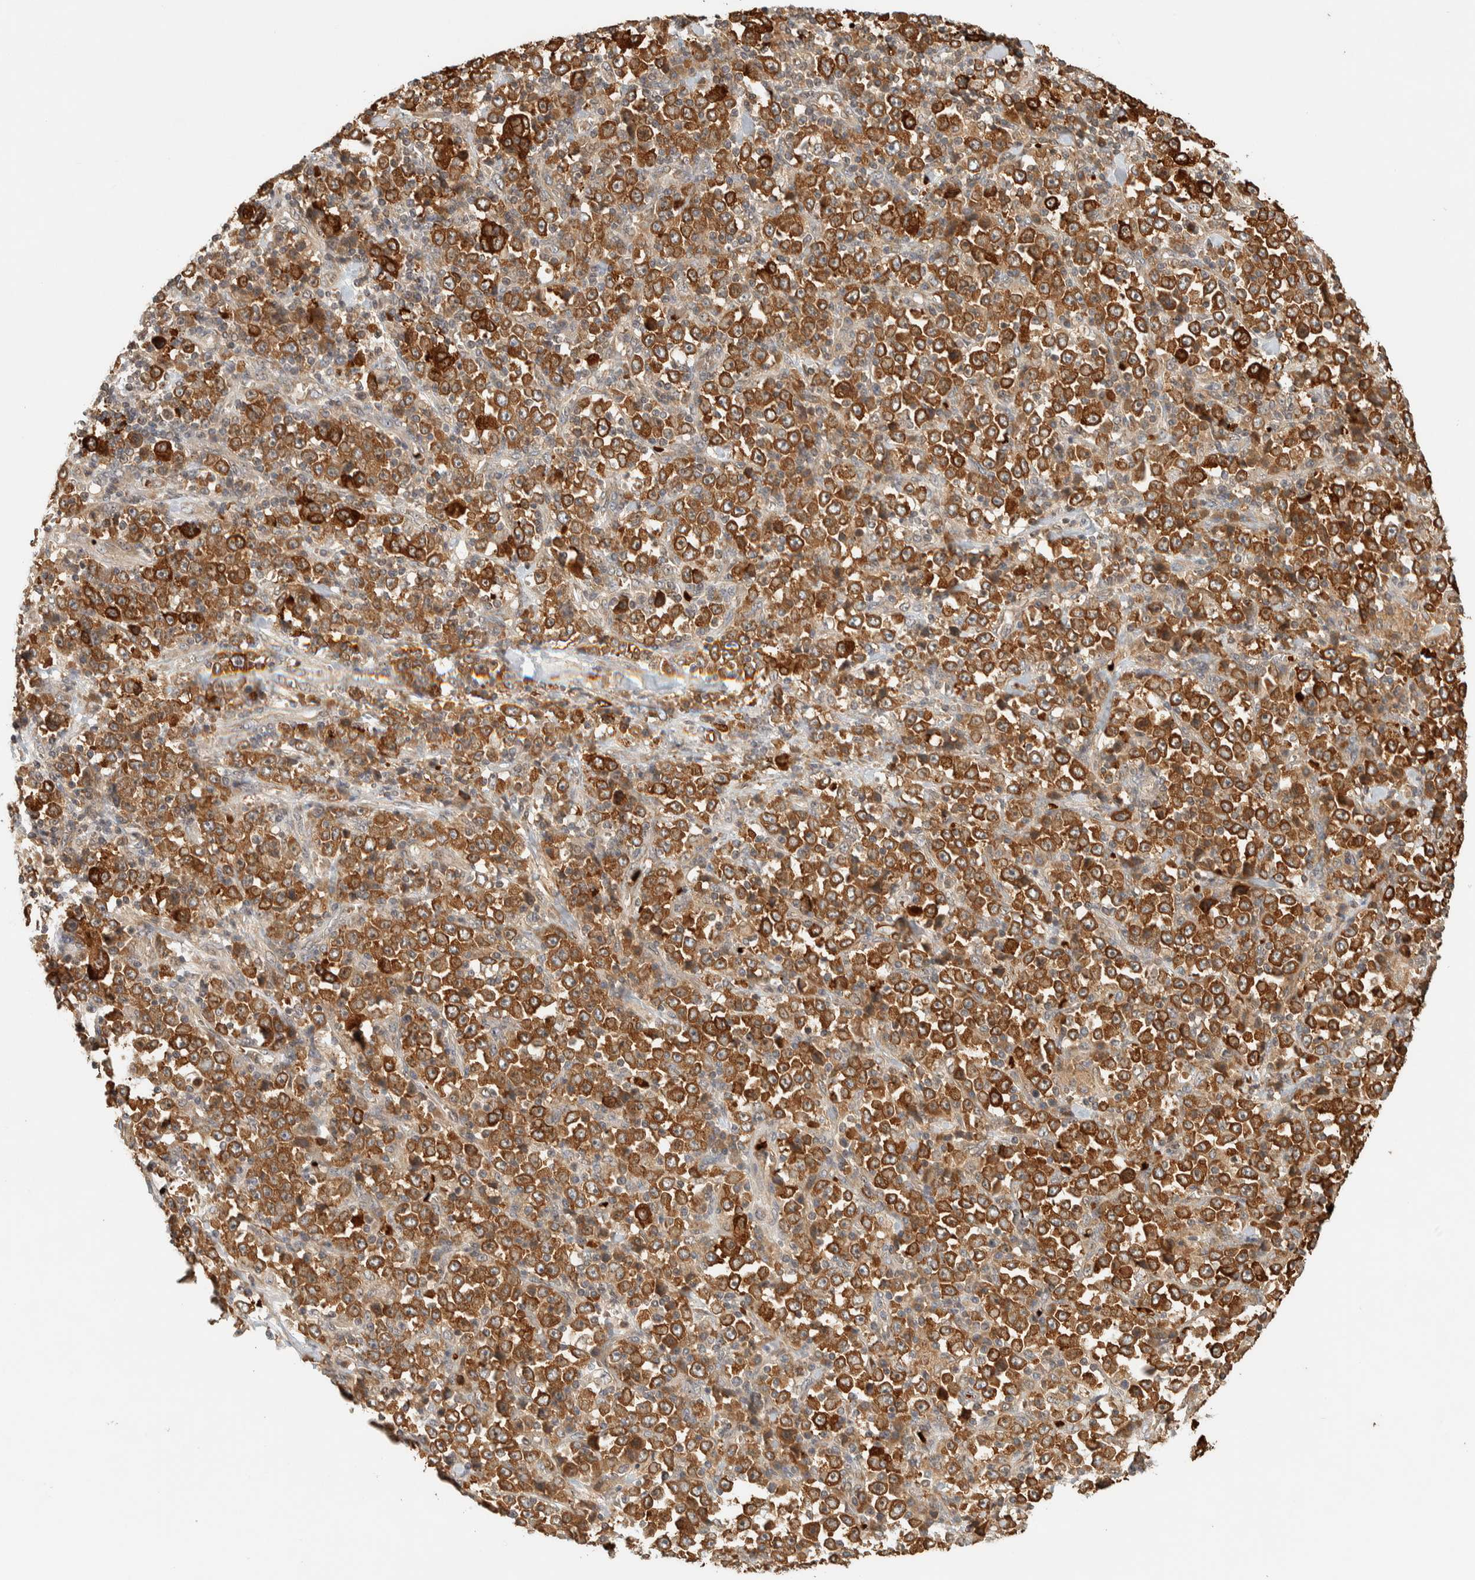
{"staining": {"intensity": "strong", "quantity": ">75%", "location": "cytoplasmic/membranous"}, "tissue": "stomach cancer", "cell_type": "Tumor cells", "image_type": "cancer", "snomed": [{"axis": "morphology", "description": "Normal tissue, NOS"}, {"axis": "morphology", "description": "Adenocarcinoma, NOS"}, {"axis": "topography", "description": "Stomach, upper"}, {"axis": "topography", "description": "Stomach"}], "caption": "Strong cytoplasmic/membranous protein positivity is present in approximately >75% of tumor cells in stomach adenocarcinoma. Nuclei are stained in blue.", "gene": "TTI2", "patient": {"sex": "male", "age": 59}}